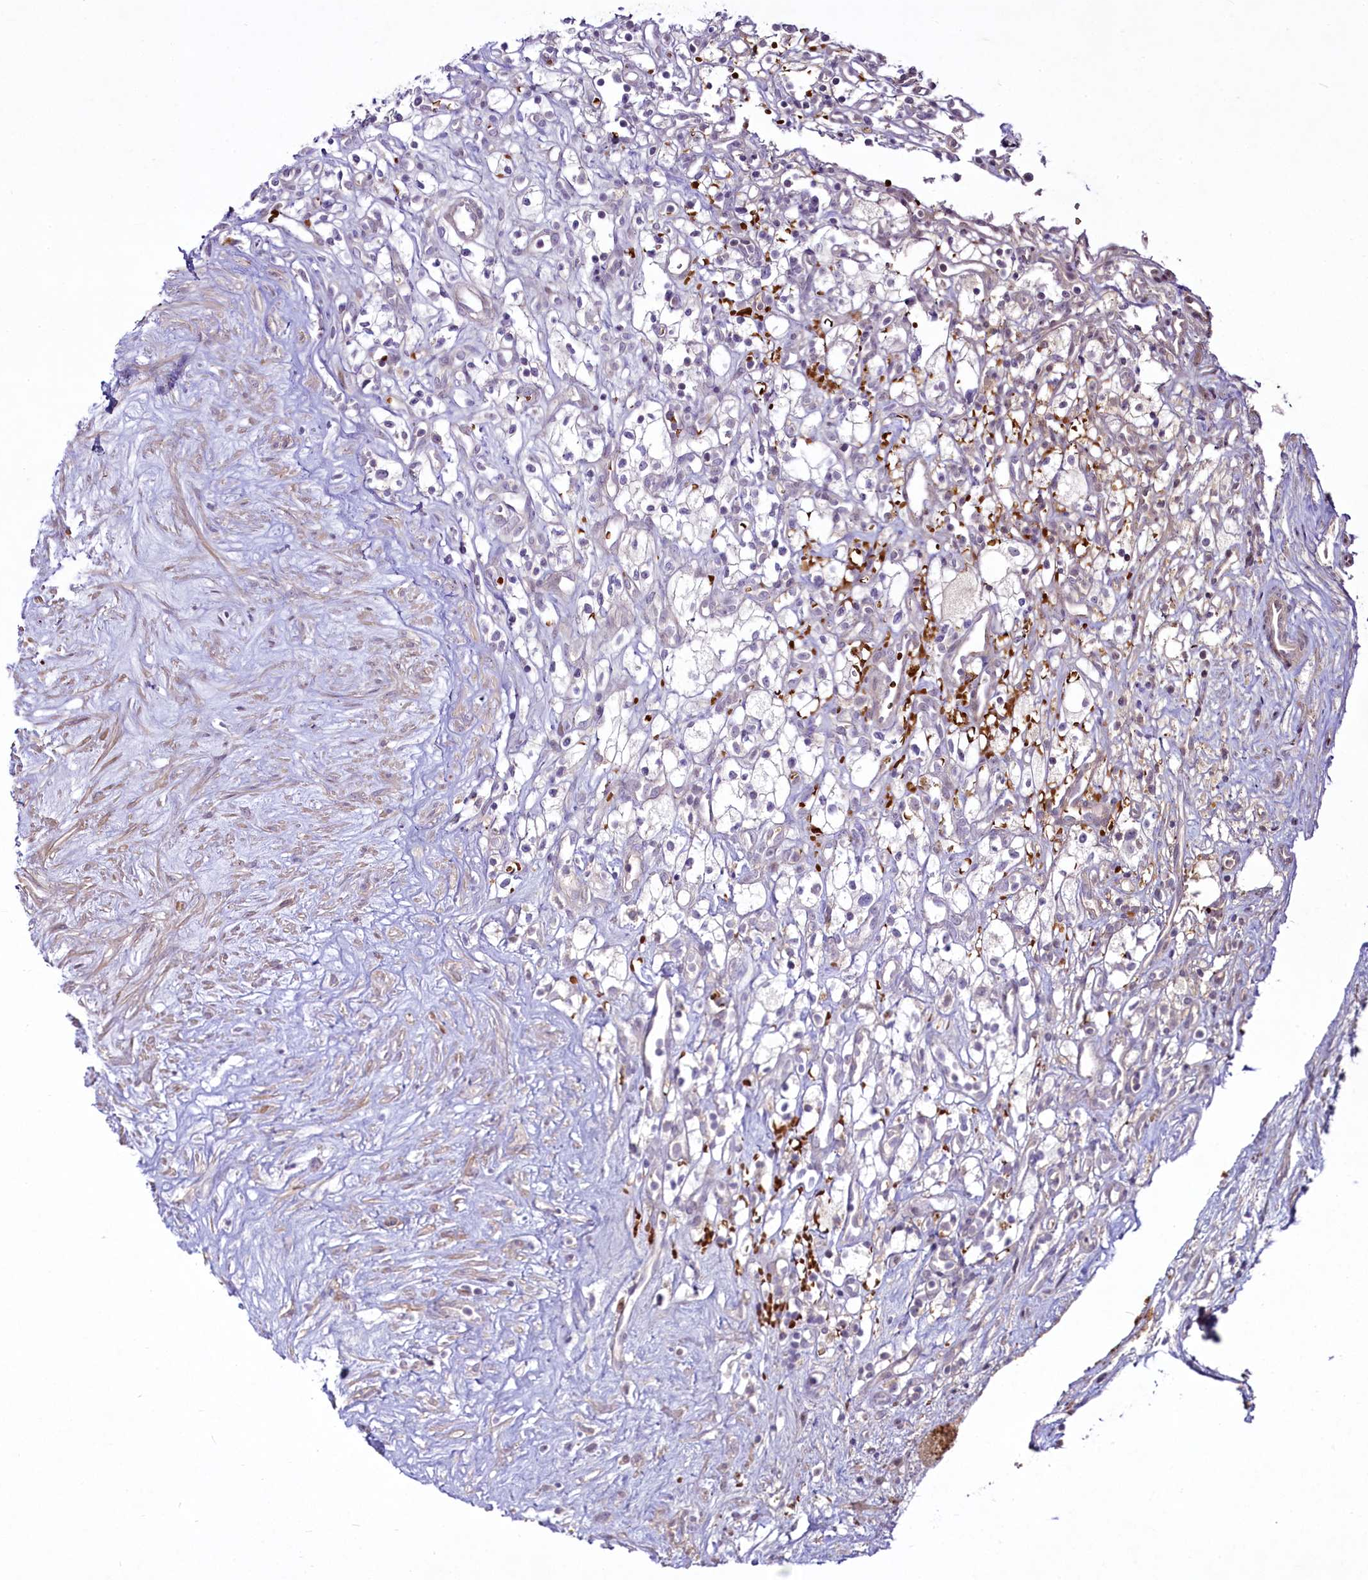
{"staining": {"intensity": "negative", "quantity": "none", "location": "none"}, "tissue": "renal cancer", "cell_type": "Tumor cells", "image_type": "cancer", "snomed": [{"axis": "morphology", "description": "Adenocarcinoma, NOS"}, {"axis": "topography", "description": "Kidney"}], "caption": "DAB (3,3'-diaminobenzidine) immunohistochemical staining of human renal adenocarcinoma shows no significant expression in tumor cells.", "gene": "SUSD3", "patient": {"sex": "male", "age": 59}}